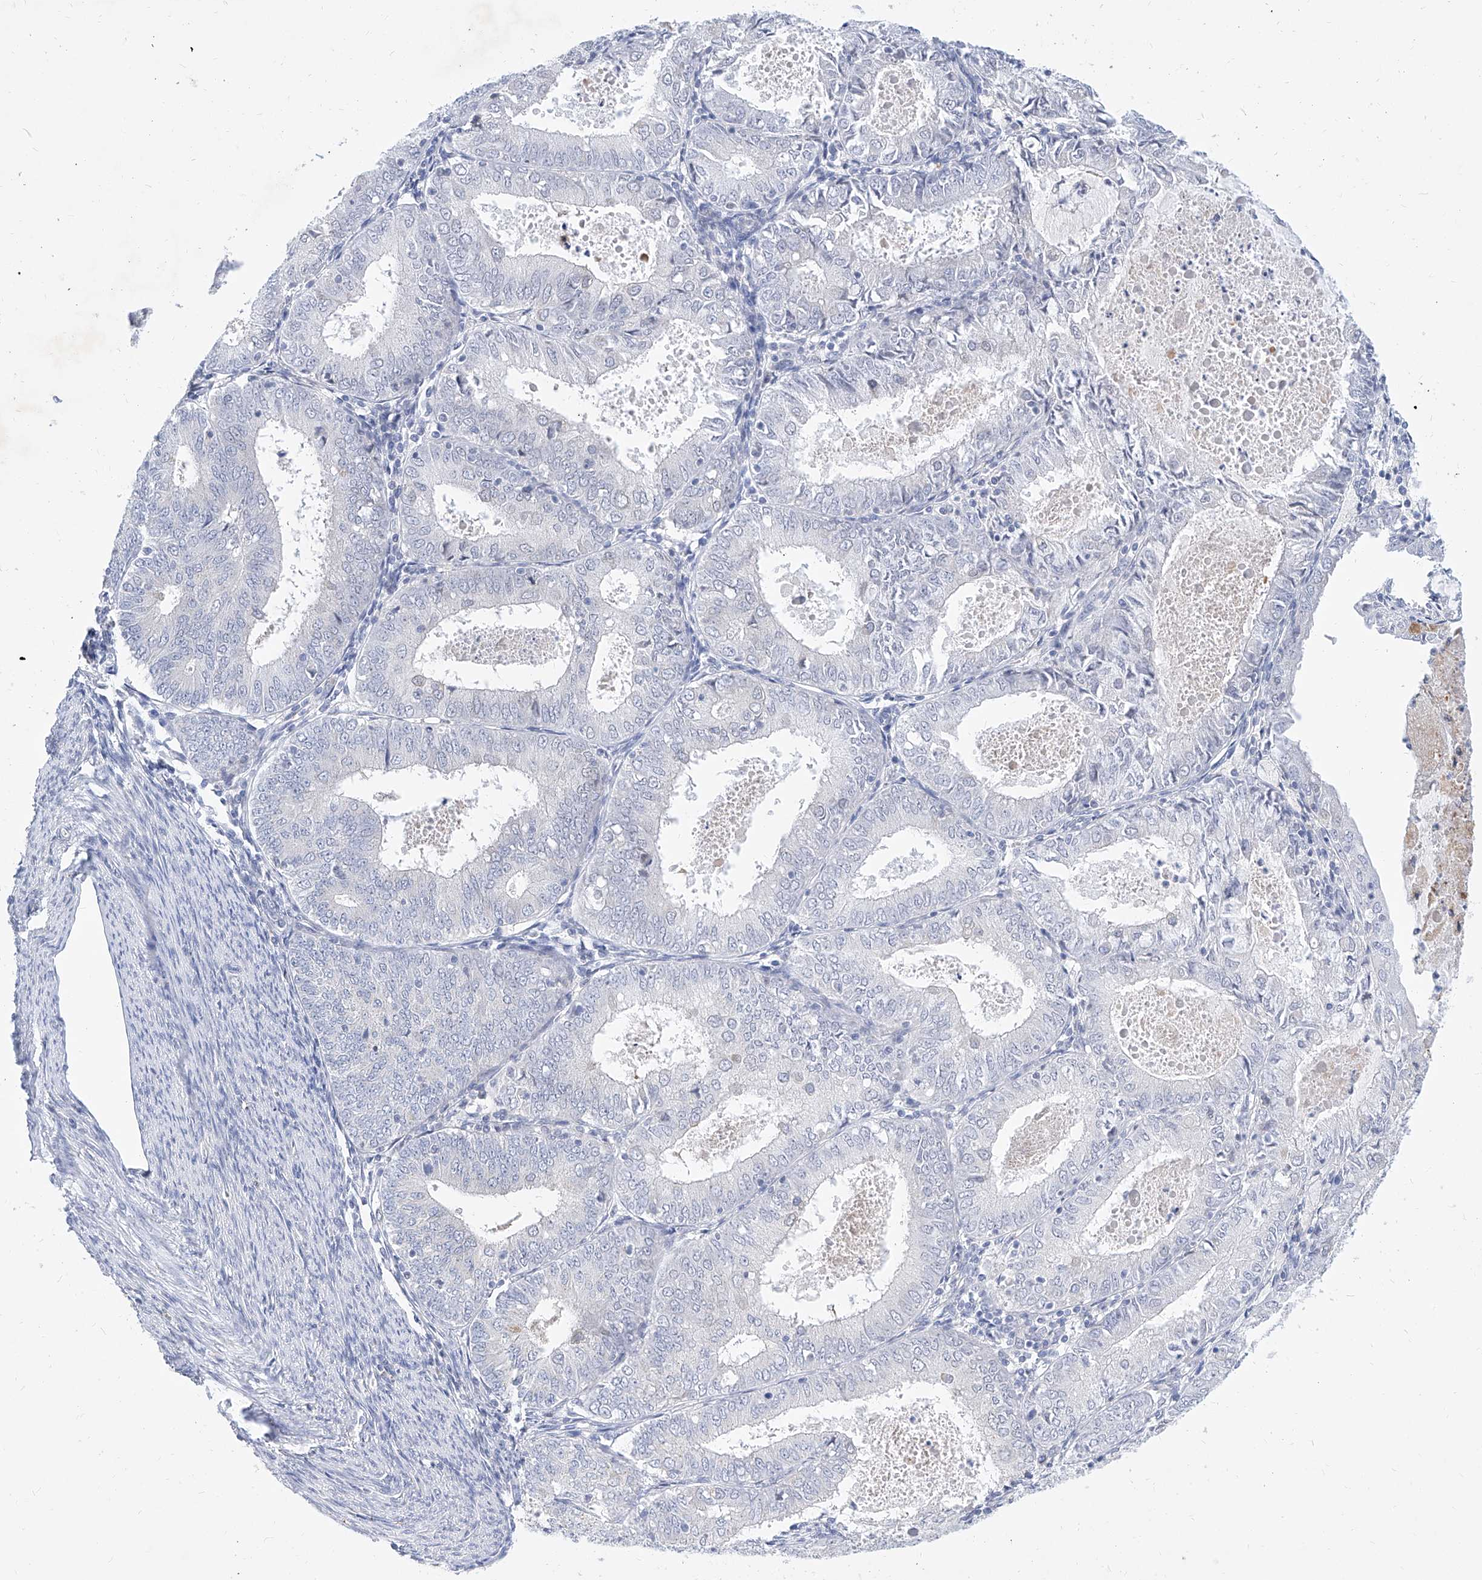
{"staining": {"intensity": "negative", "quantity": "none", "location": "none"}, "tissue": "endometrial cancer", "cell_type": "Tumor cells", "image_type": "cancer", "snomed": [{"axis": "morphology", "description": "Adenocarcinoma, NOS"}, {"axis": "topography", "description": "Endometrium"}], "caption": "This is a photomicrograph of immunohistochemistry staining of adenocarcinoma (endometrial), which shows no positivity in tumor cells.", "gene": "MX2", "patient": {"sex": "female", "age": 57}}